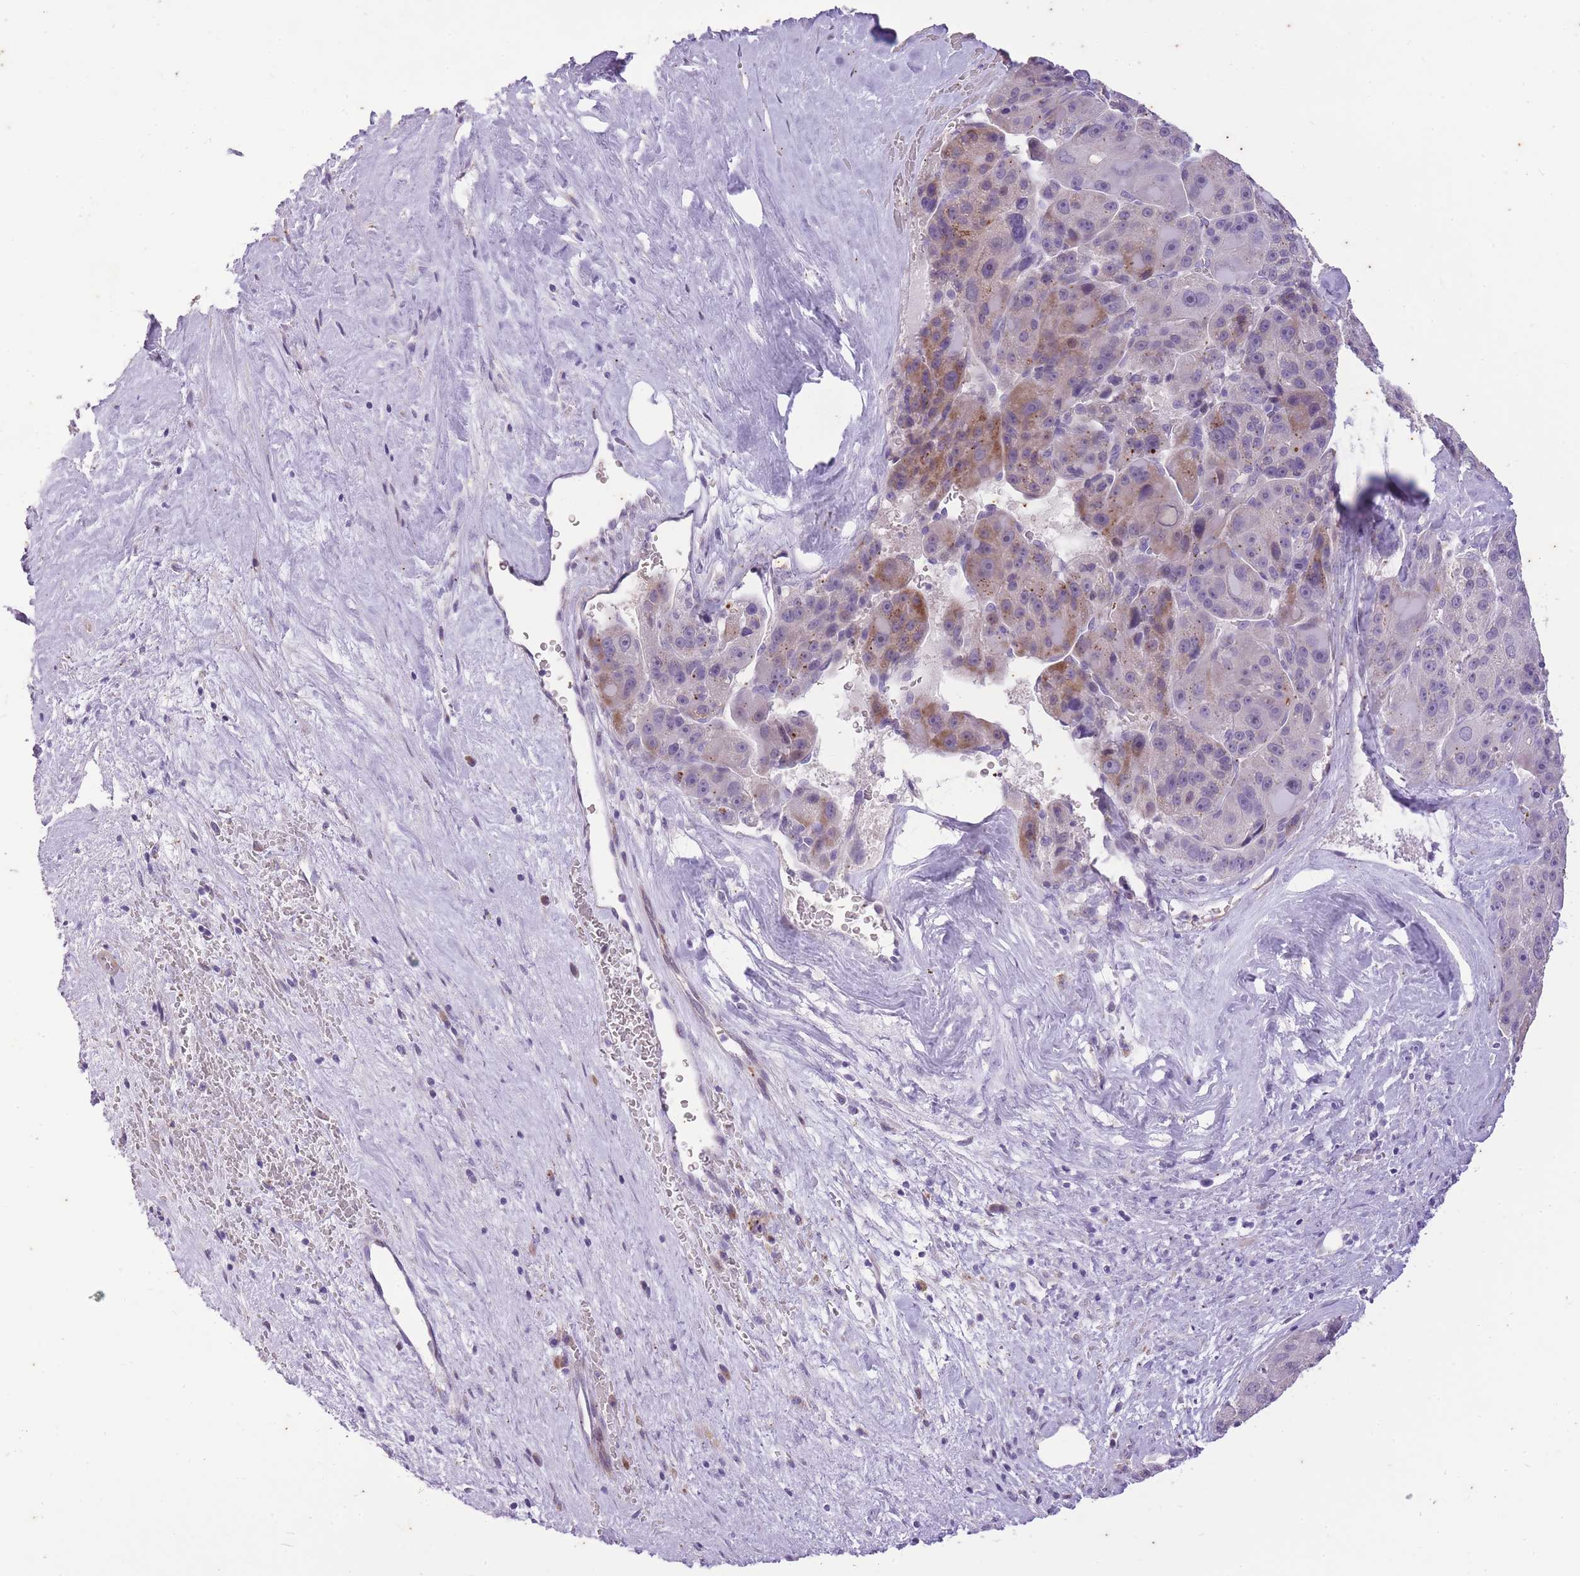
{"staining": {"intensity": "moderate", "quantity": "25%-75%", "location": "cytoplasmic/membranous"}, "tissue": "liver cancer", "cell_type": "Tumor cells", "image_type": "cancer", "snomed": [{"axis": "morphology", "description": "Carcinoma, Hepatocellular, NOS"}, {"axis": "topography", "description": "Liver"}], "caption": "Immunohistochemical staining of human liver cancer (hepatocellular carcinoma) reveals medium levels of moderate cytoplasmic/membranous positivity in approximately 25%-75% of tumor cells.", "gene": "CNTNAP3", "patient": {"sex": "male", "age": 76}}